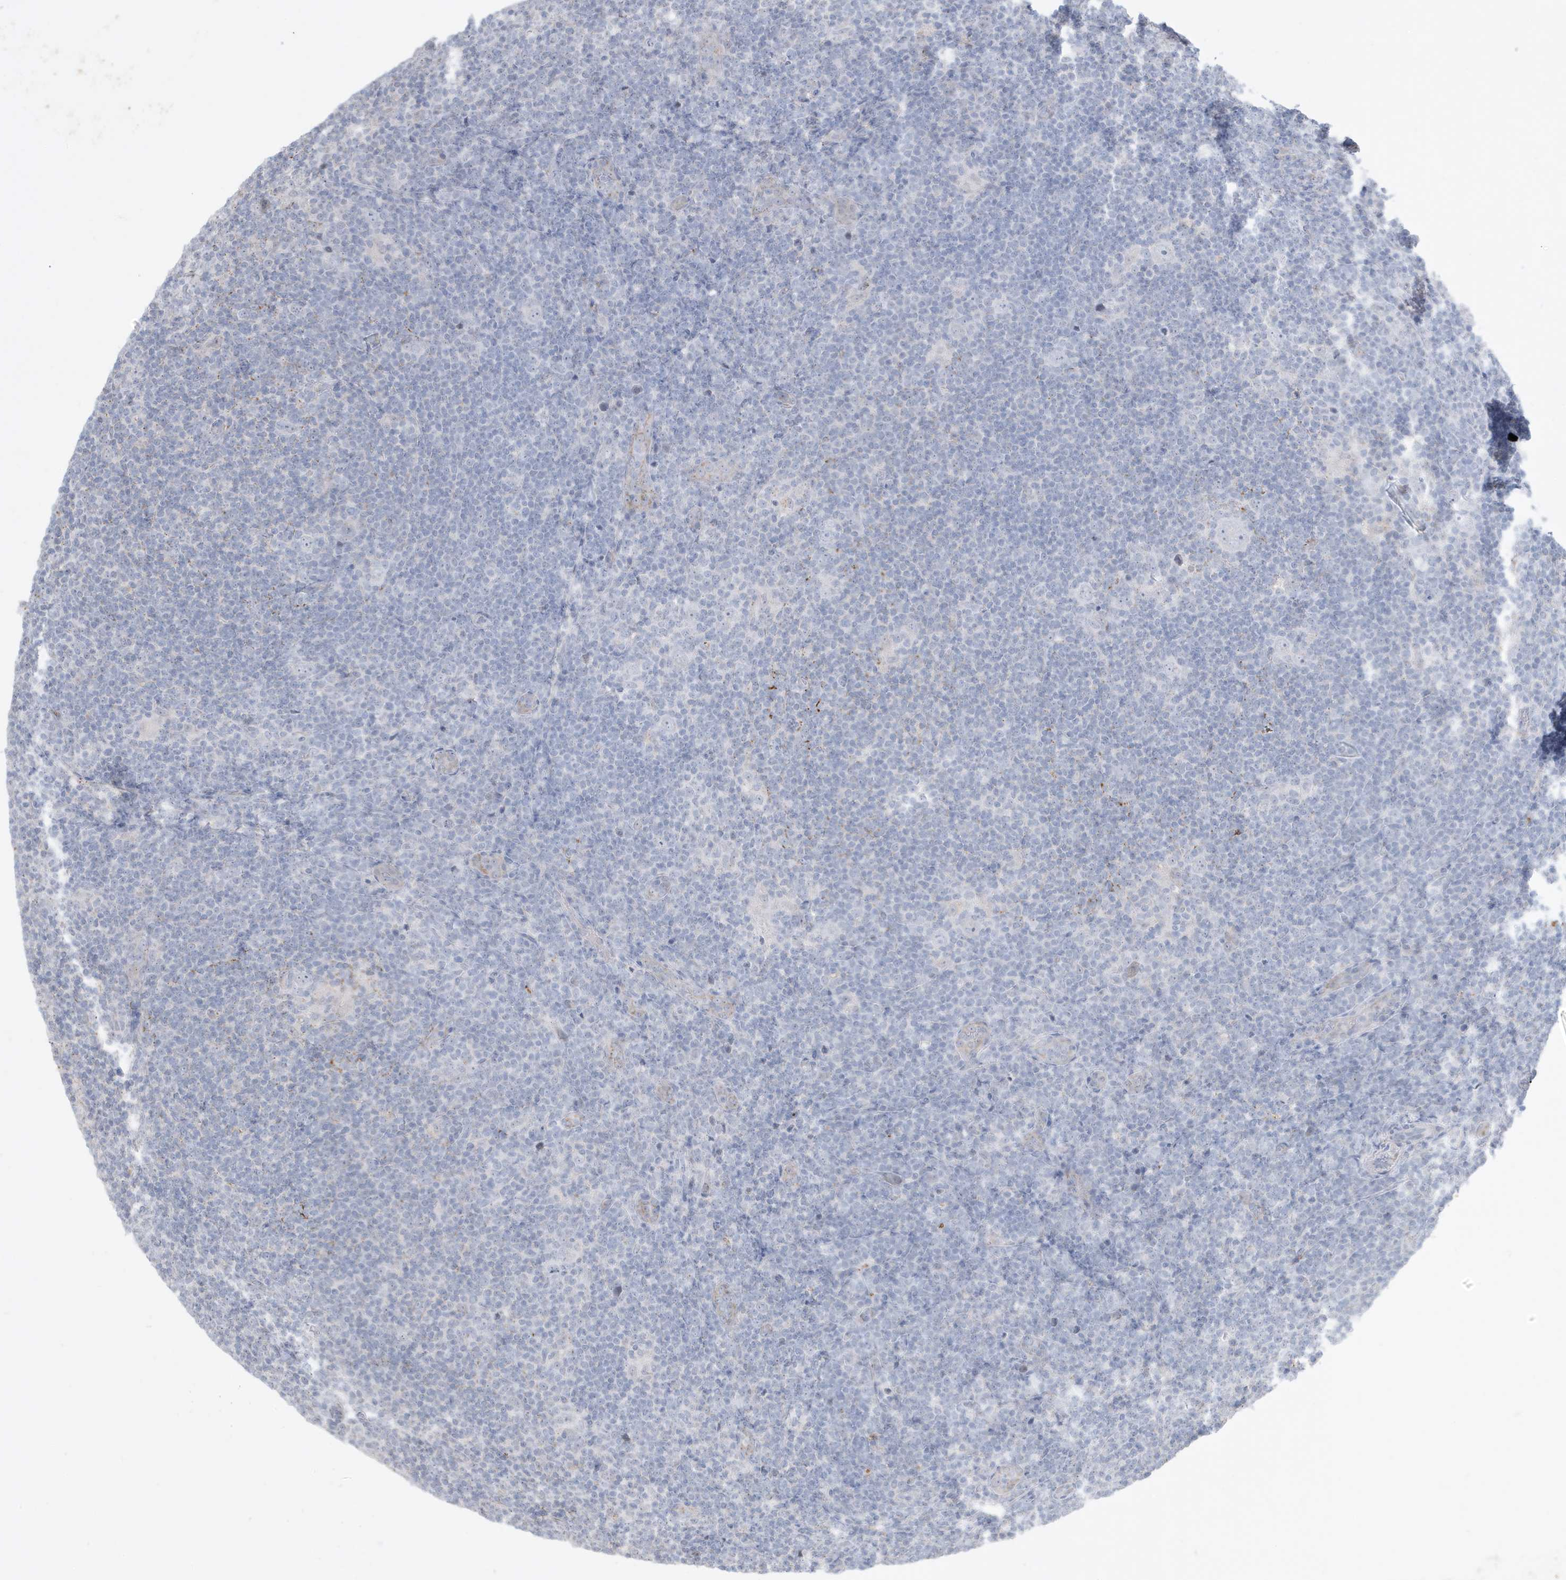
{"staining": {"intensity": "negative", "quantity": "none", "location": "none"}, "tissue": "lymphoma", "cell_type": "Tumor cells", "image_type": "cancer", "snomed": [{"axis": "morphology", "description": "Hodgkin's disease, NOS"}, {"axis": "topography", "description": "Lymph node"}], "caption": "There is no significant staining in tumor cells of Hodgkin's disease.", "gene": "FNDC1", "patient": {"sex": "female", "age": 57}}